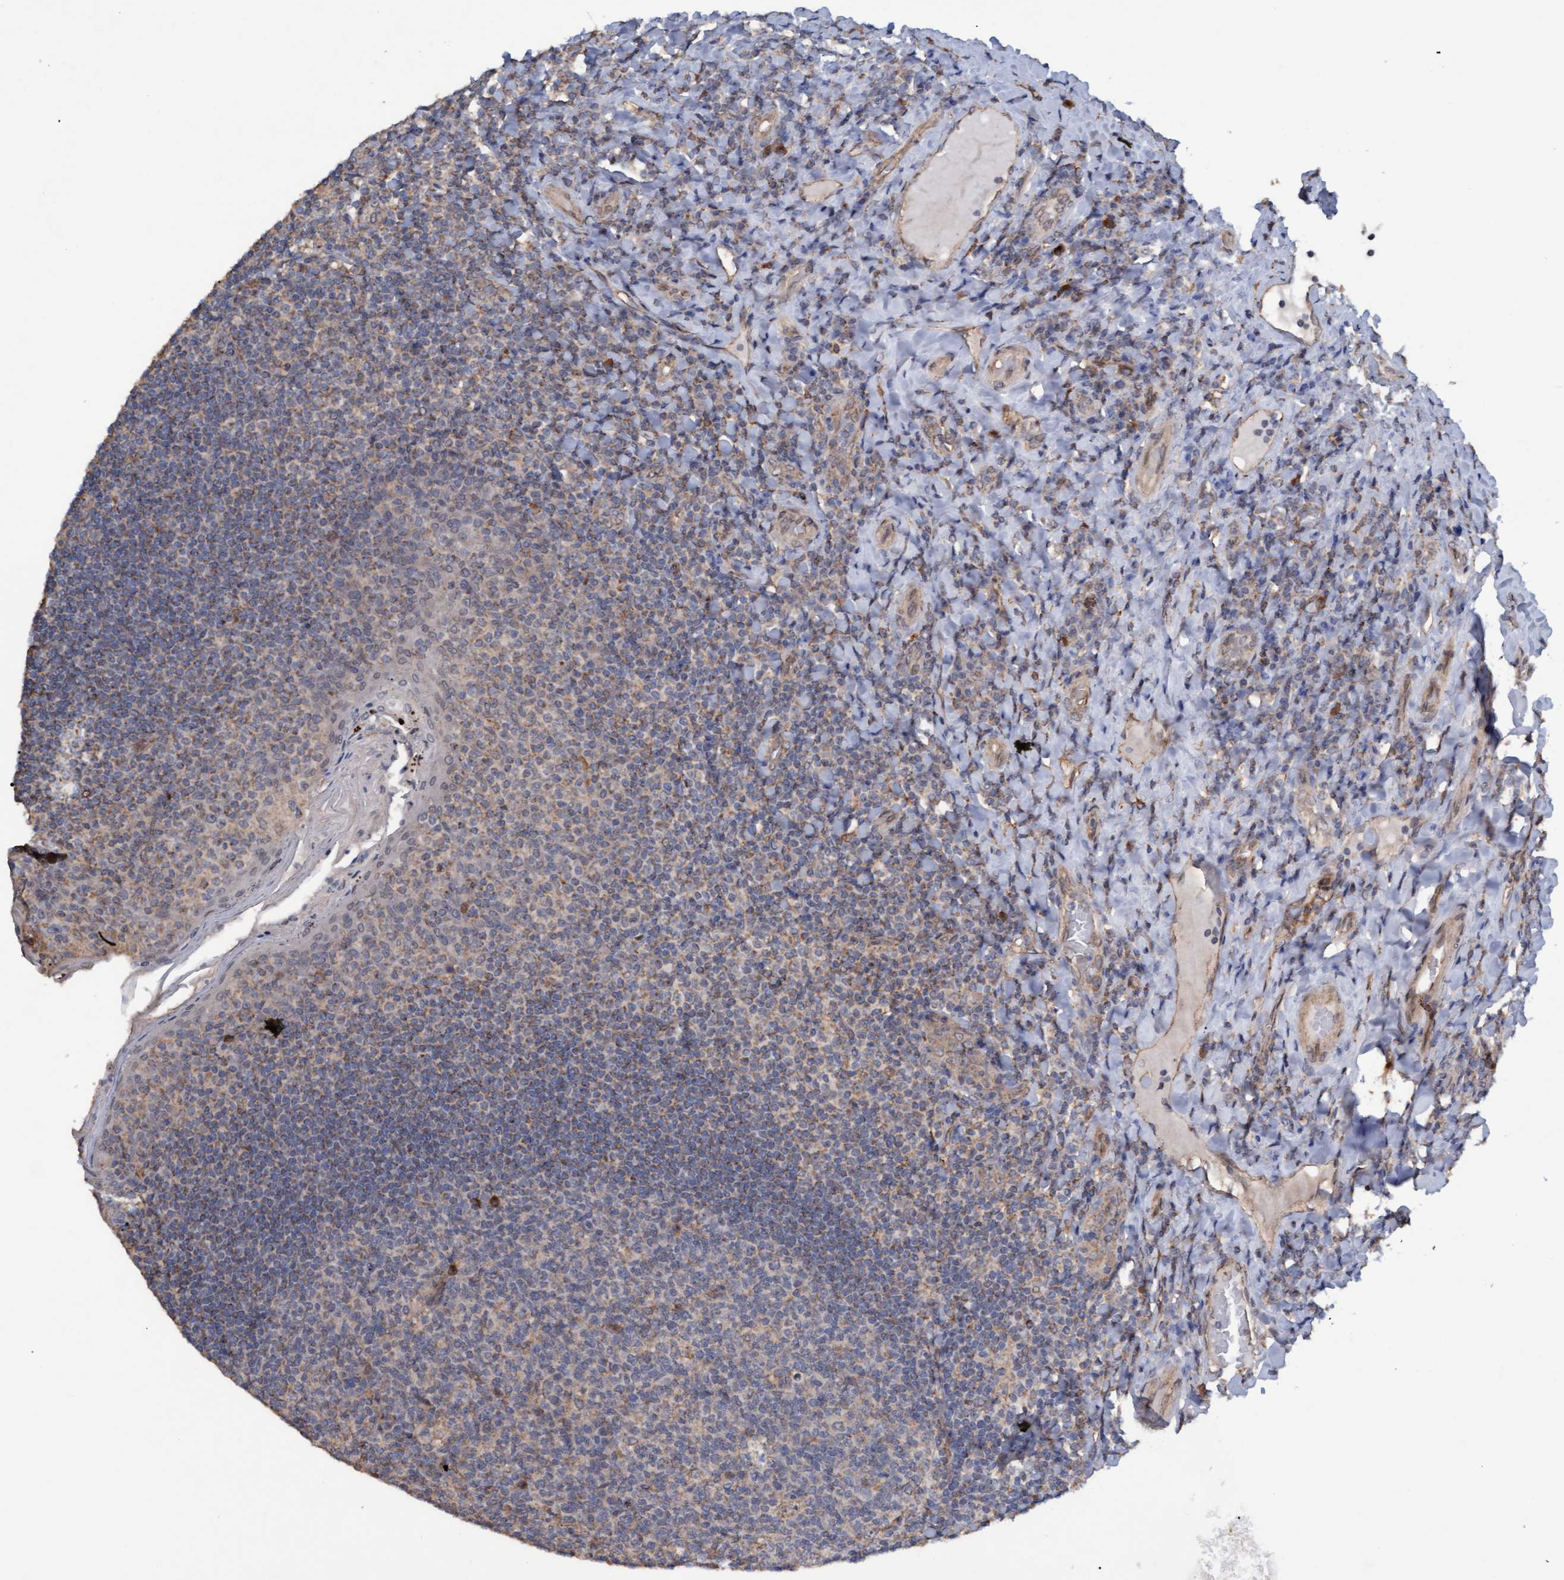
{"staining": {"intensity": "weak", "quantity": ">75%", "location": "cytoplasmic/membranous"}, "tissue": "tonsil", "cell_type": "Germinal center cells", "image_type": "normal", "snomed": [{"axis": "morphology", "description": "Normal tissue, NOS"}, {"axis": "topography", "description": "Tonsil"}], "caption": "Protein staining shows weak cytoplasmic/membranous expression in approximately >75% of germinal center cells in benign tonsil. Using DAB (3,3'-diaminobenzidine) (brown) and hematoxylin (blue) stains, captured at high magnification using brightfield microscopy.", "gene": "MGLL", "patient": {"sex": "male", "age": 17}}